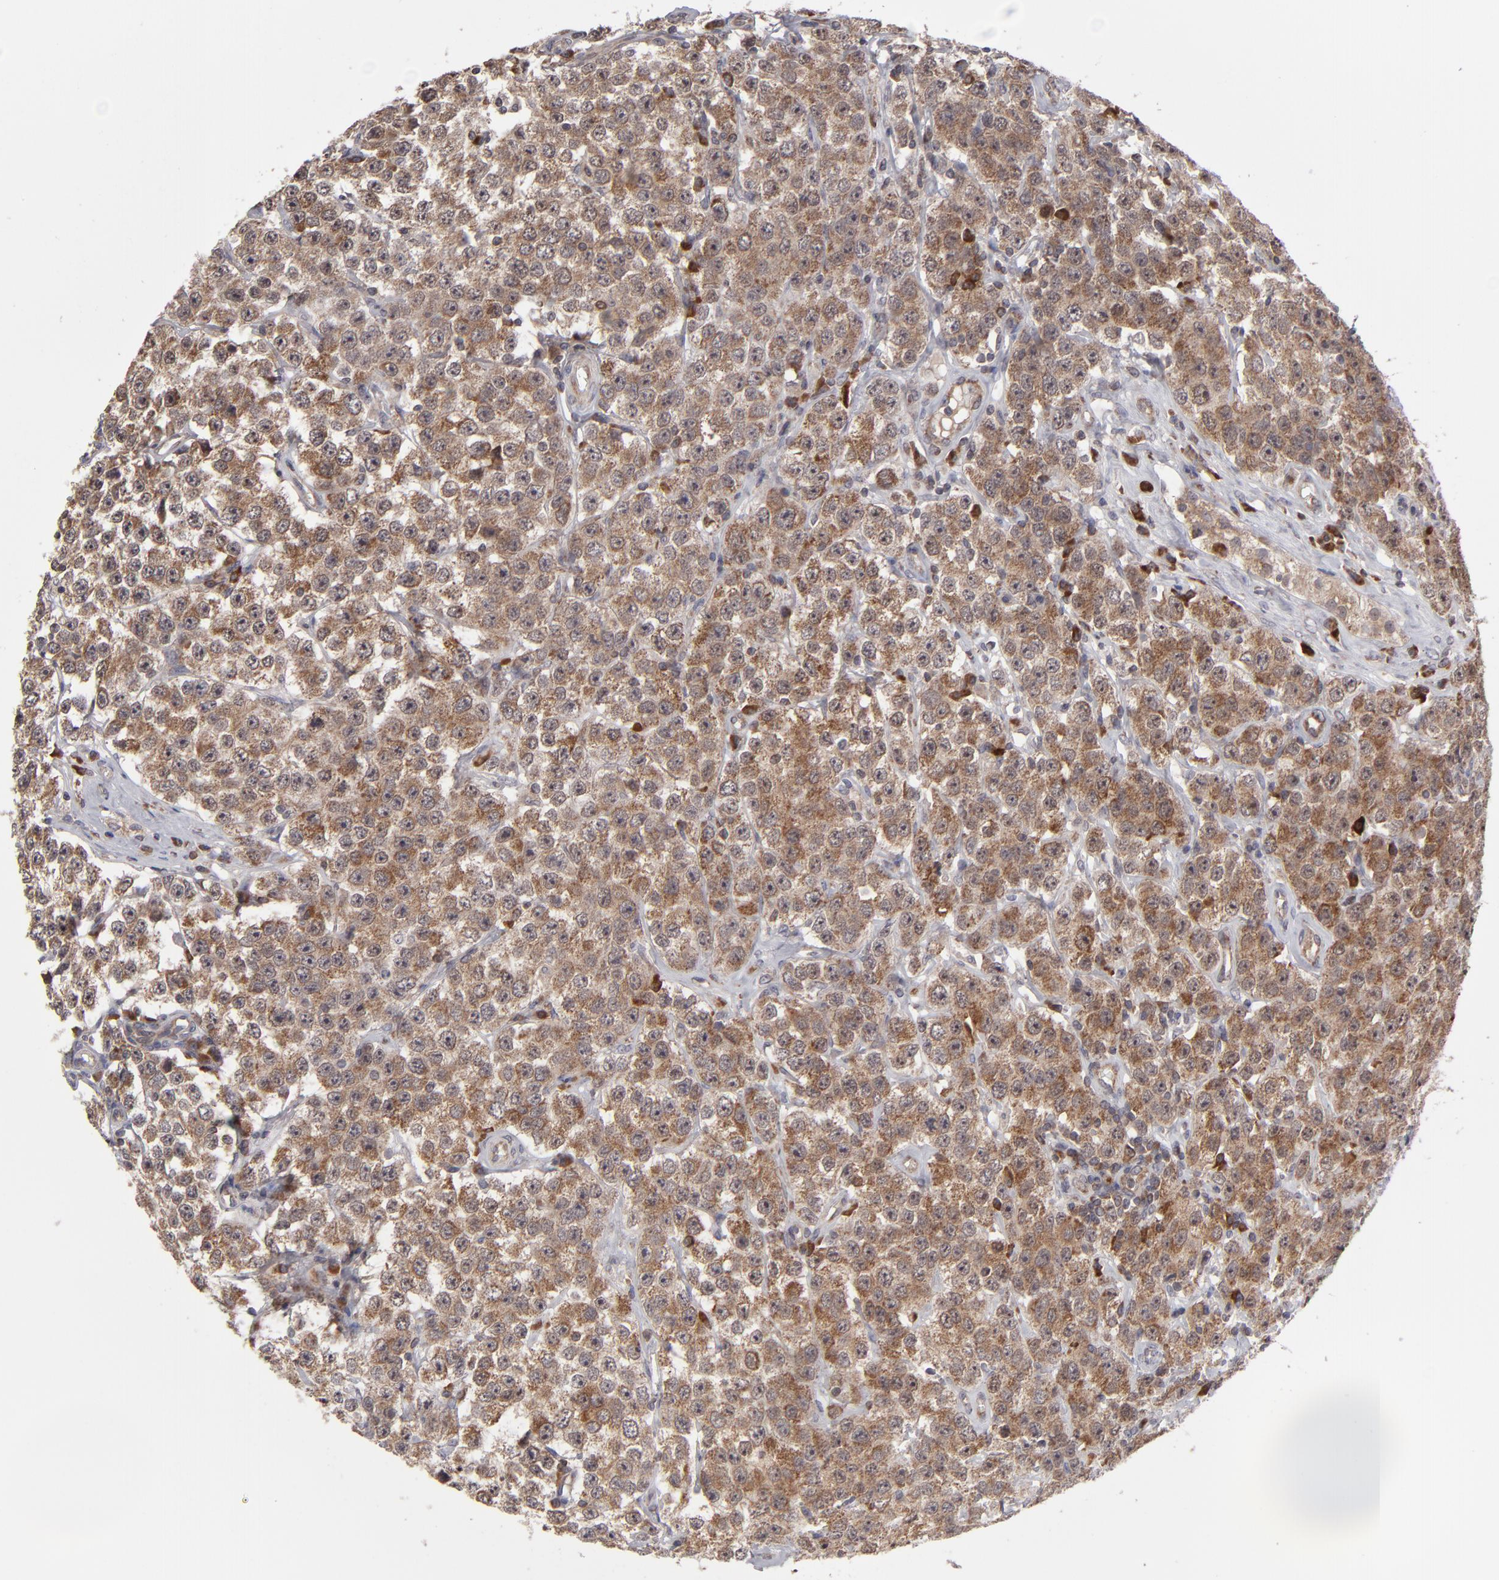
{"staining": {"intensity": "moderate", "quantity": ">75%", "location": "cytoplasmic/membranous"}, "tissue": "testis cancer", "cell_type": "Tumor cells", "image_type": "cancer", "snomed": [{"axis": "morphology", "description": "Seminoma, NOS"}, {"axis": "topography", "description": "Testis"}], "caption": "A photomicrograph of seminoma (testis) stained for a protein exhibits moderate cytoplasmic/membranous brown staining in tumor cells.", "gene": "GLCCI1", "patient": {"sex": "male", "age": 52}}